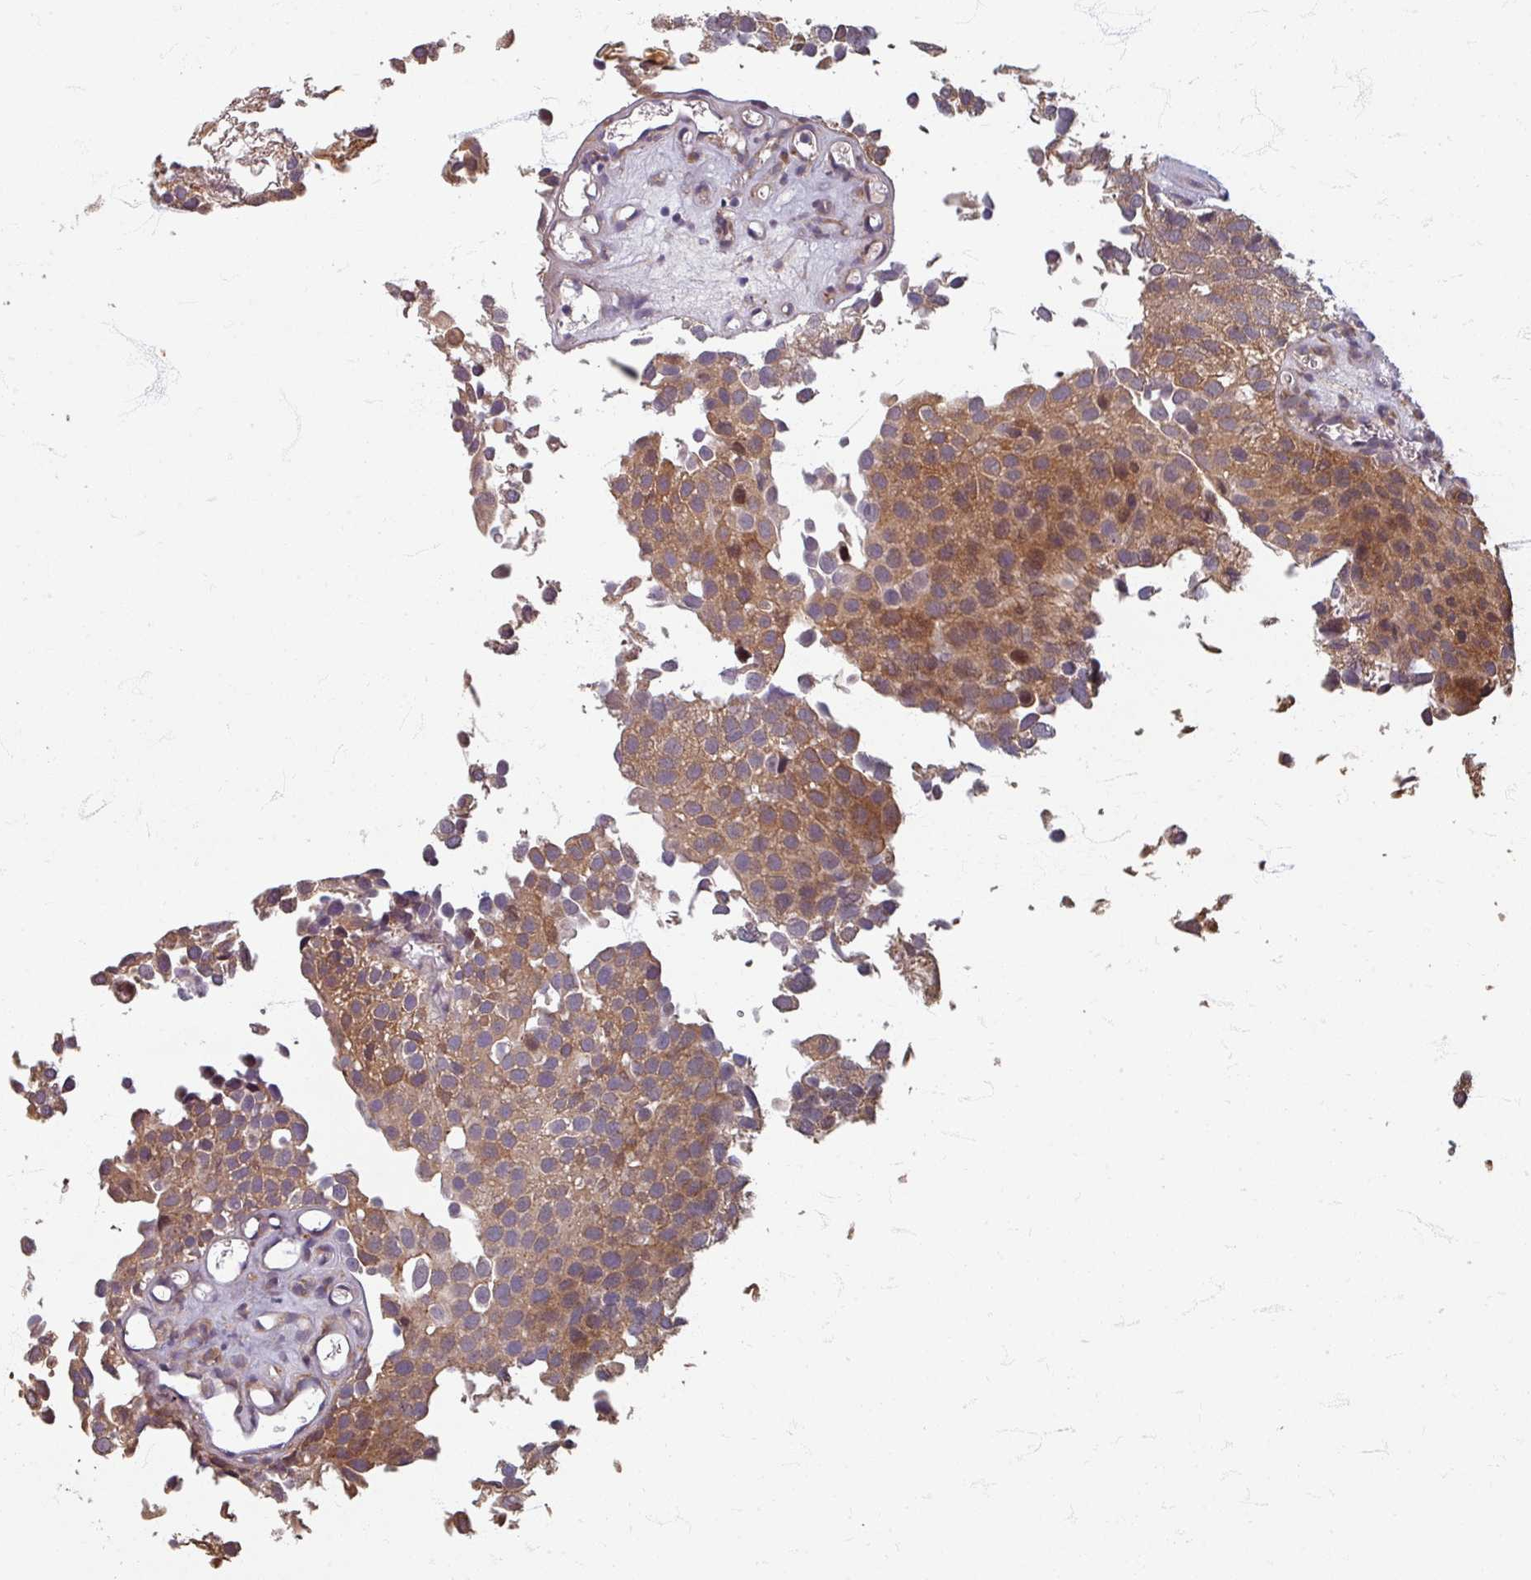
{"staining": {"intensity": "moderate", "quantity": ">75%", "location": "cytoplasmic/membranous"}, "tissue": "urothelial cancer", "cell_type": "Tumor cells", "image_type": "cancer", "snomed": [{"axis": "morphology", "description": "Urothelial carcinoma, Low grade"}, {"axis": "topography", "description": "Urinary bladder"}], "caption": "High-magnification brightfield microscopy of urothelial cancer stained with DAB (brown) and counterstained with hematoxylin (blue). tumor cells exhibit moderate cytoplasmic/membranous staining is appreciated in approximately>75% of cells.", "gene": "STAM", "patient": {"sex": "male", "age": 88}}